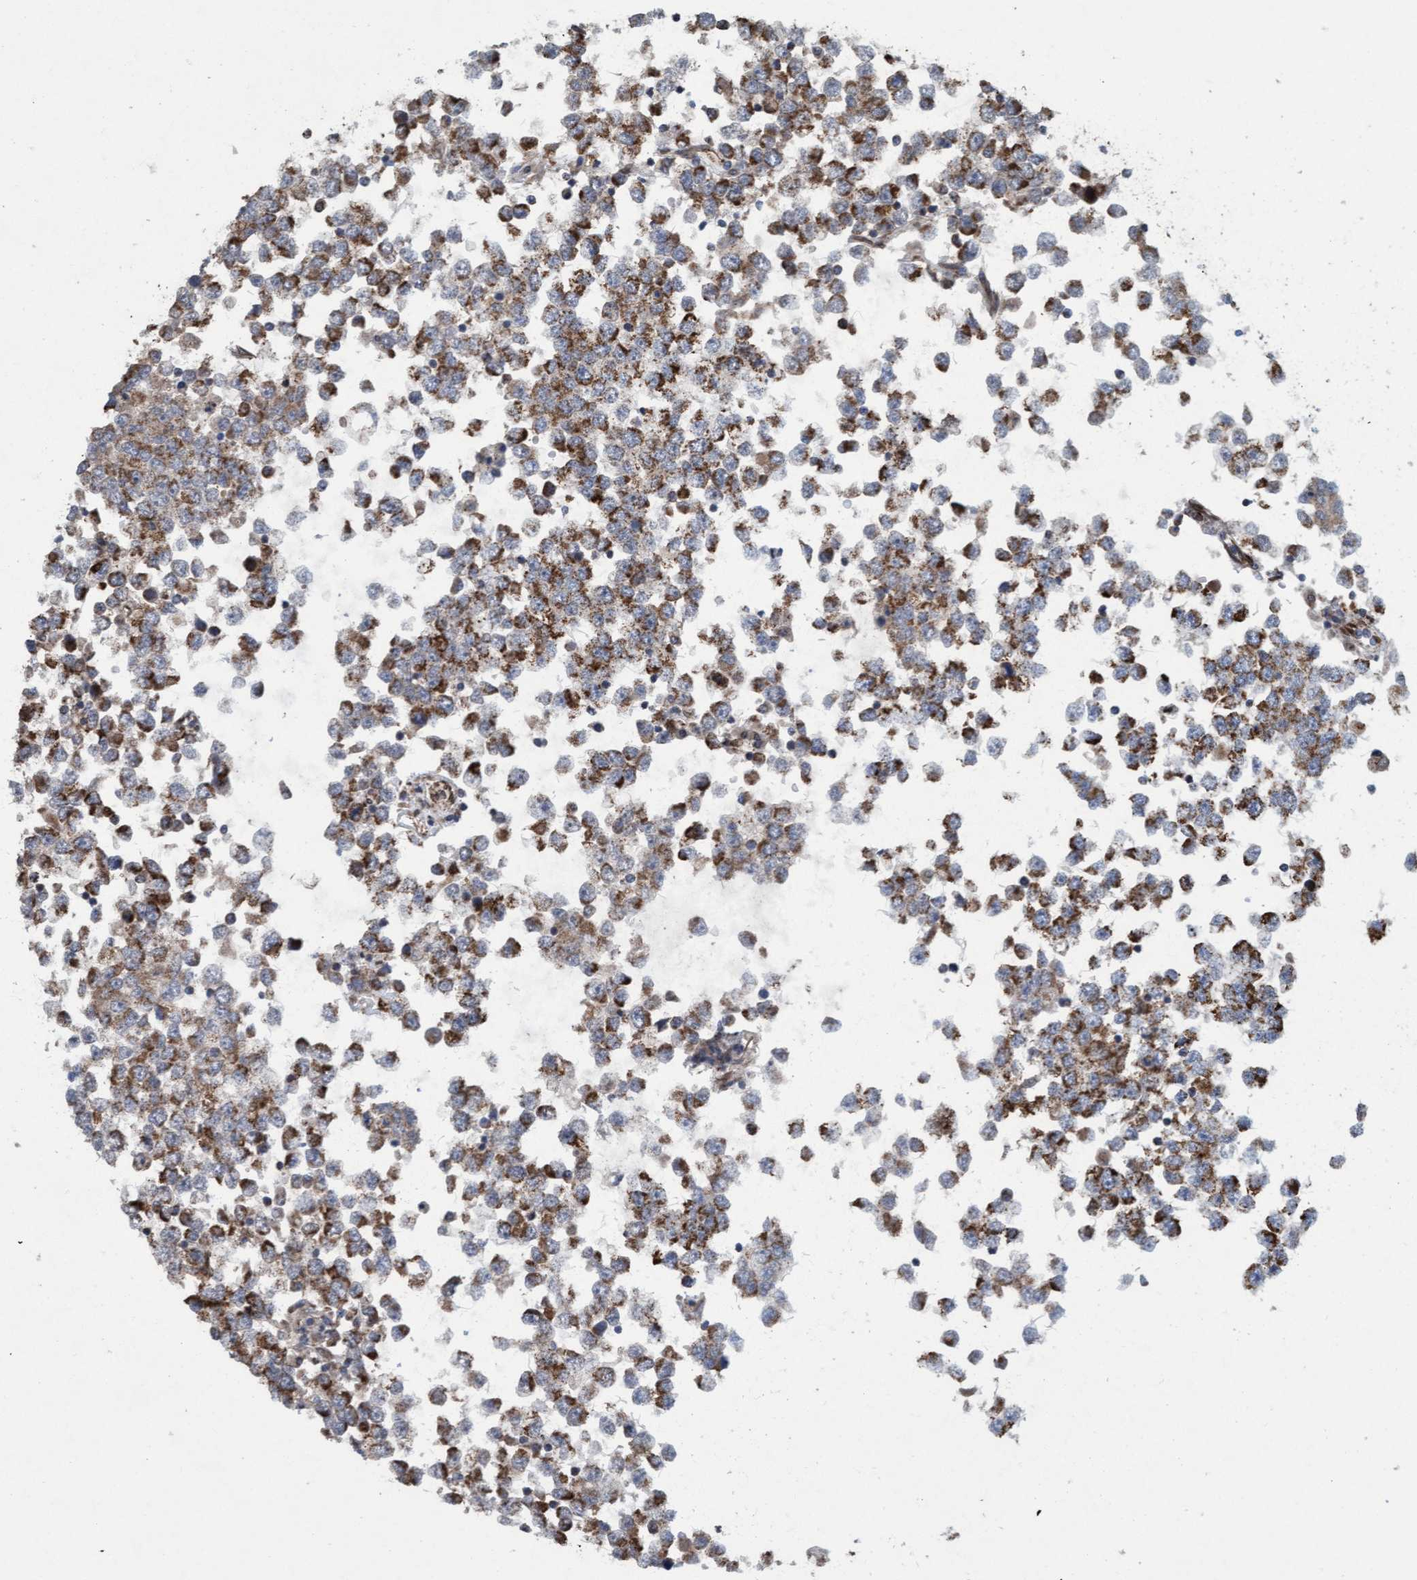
{"staining": {"intensity": "moderate", "quantity": ">75%", "location": "cytoplasmic/membranous"}, "tissue": "testis cancer", "cell_type": "Tumor cells", "image_type": "cancer", "snomed": [{"axis": "morphology", "description": "Seminoma, NOS"}, {"axis": "topography", "description": "Testis"}], "caption": "The photomicrograph displays a brown stain indicating the presence of a protein in the cytoplasmic/membranous of tumor cells in testis cancer.", "gene": "MRPS23", "patient": {"sex": "male", "age": 65}}